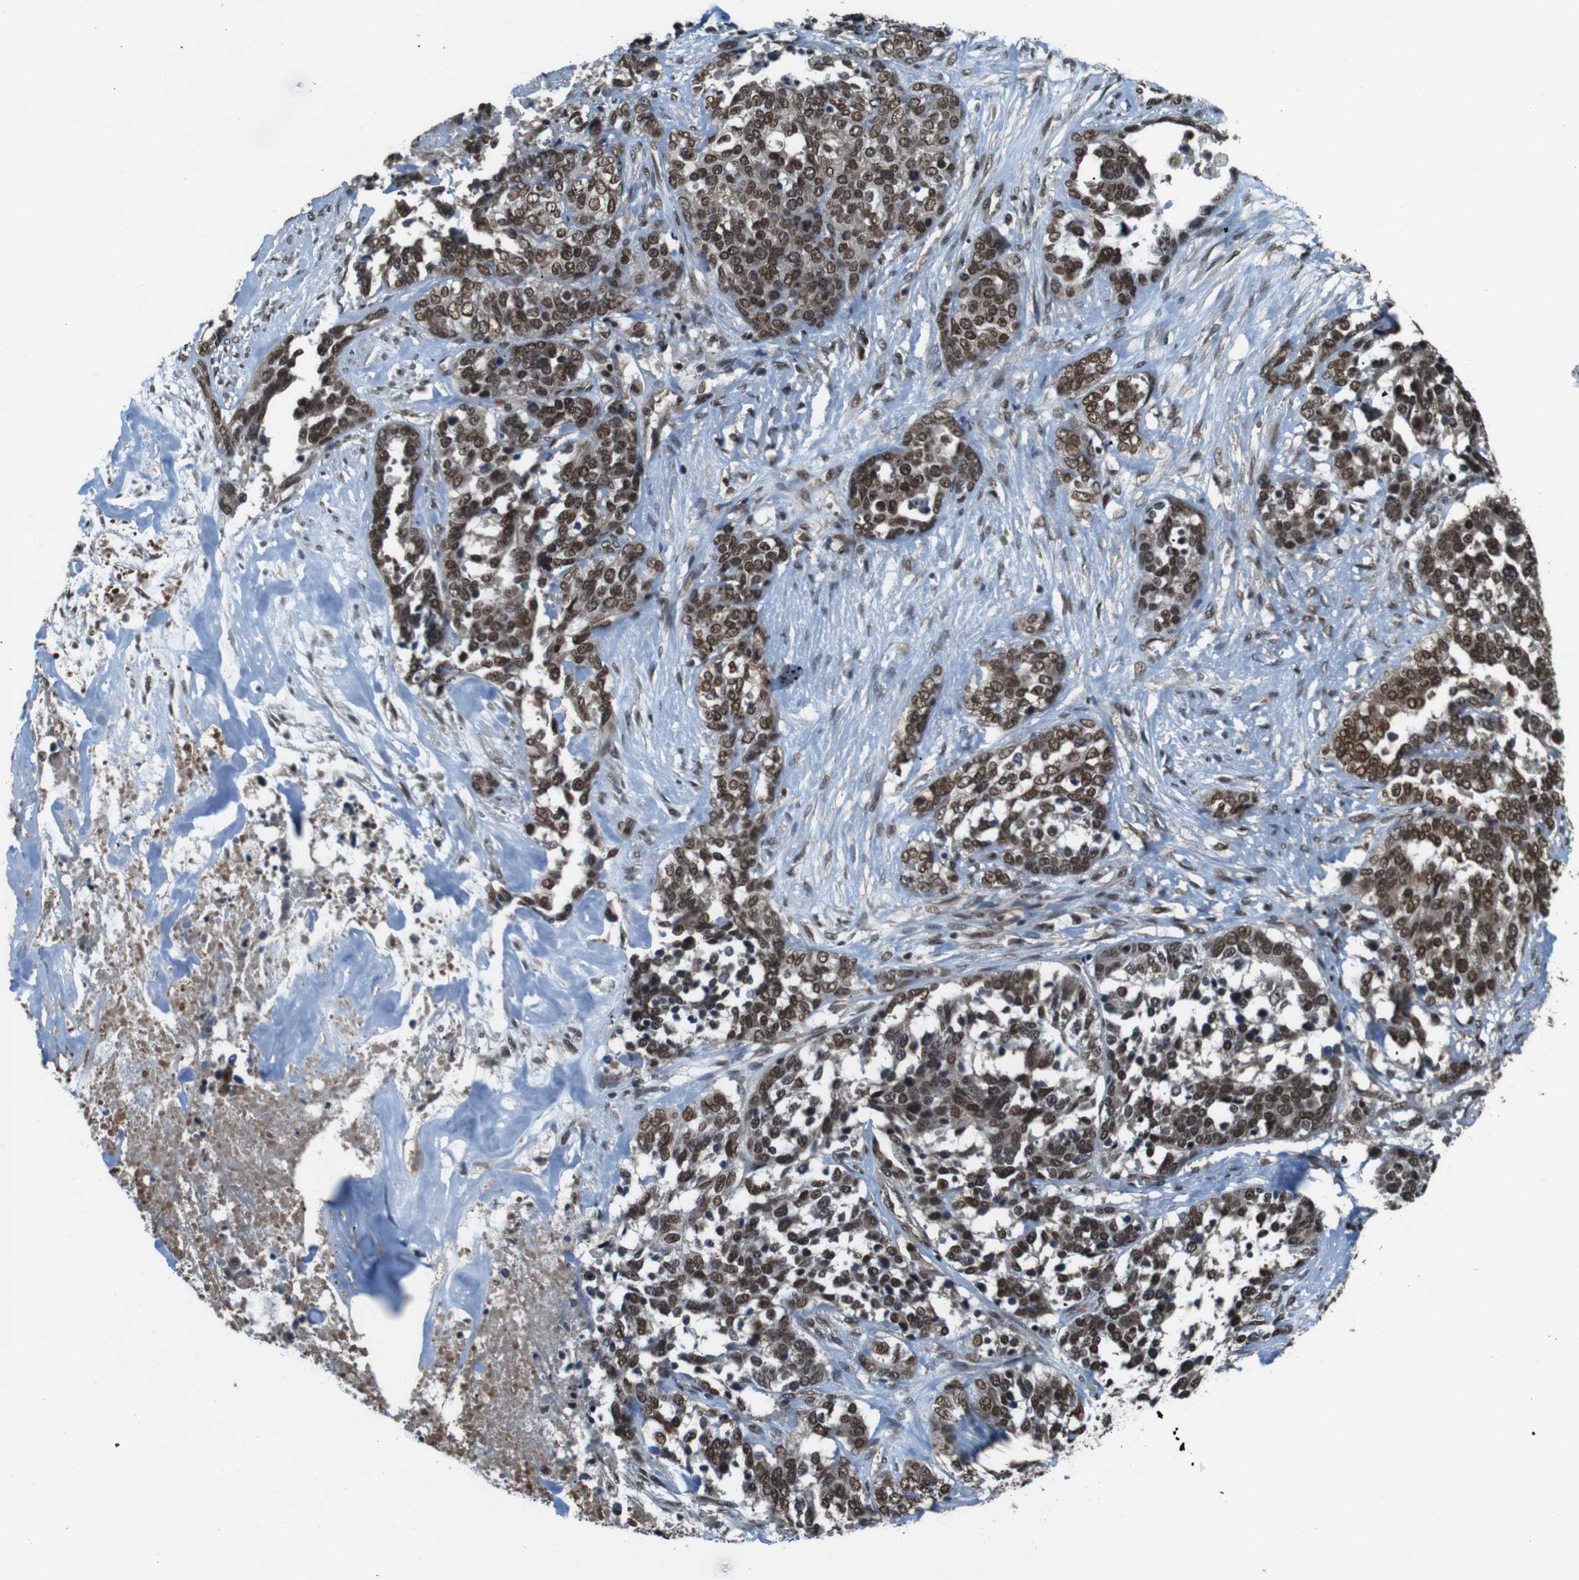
{"staining": {"intensity": "moderate", "quantity": ">75%", "location": "nuclear"}, "tissue": "ovarian cancer", "cell_type": "Tumor cells", "image_type": "cancer", "snomed": [{"axis": "morphology", "description": "Cystadenocarcinoma, serous, NOS"}, {"axis": "topography", "description": "Ovary"}], "caption": "This image shows serous cystadenocarcinoma (ovarian) stained with IHC to label a protein in brown. The nuclear of tumor cells show moderate positivity for the protein. Nuclei are counter-stained blue.", "gene": "NR4A2", "patient": {"sex": "female", "age": 44}}